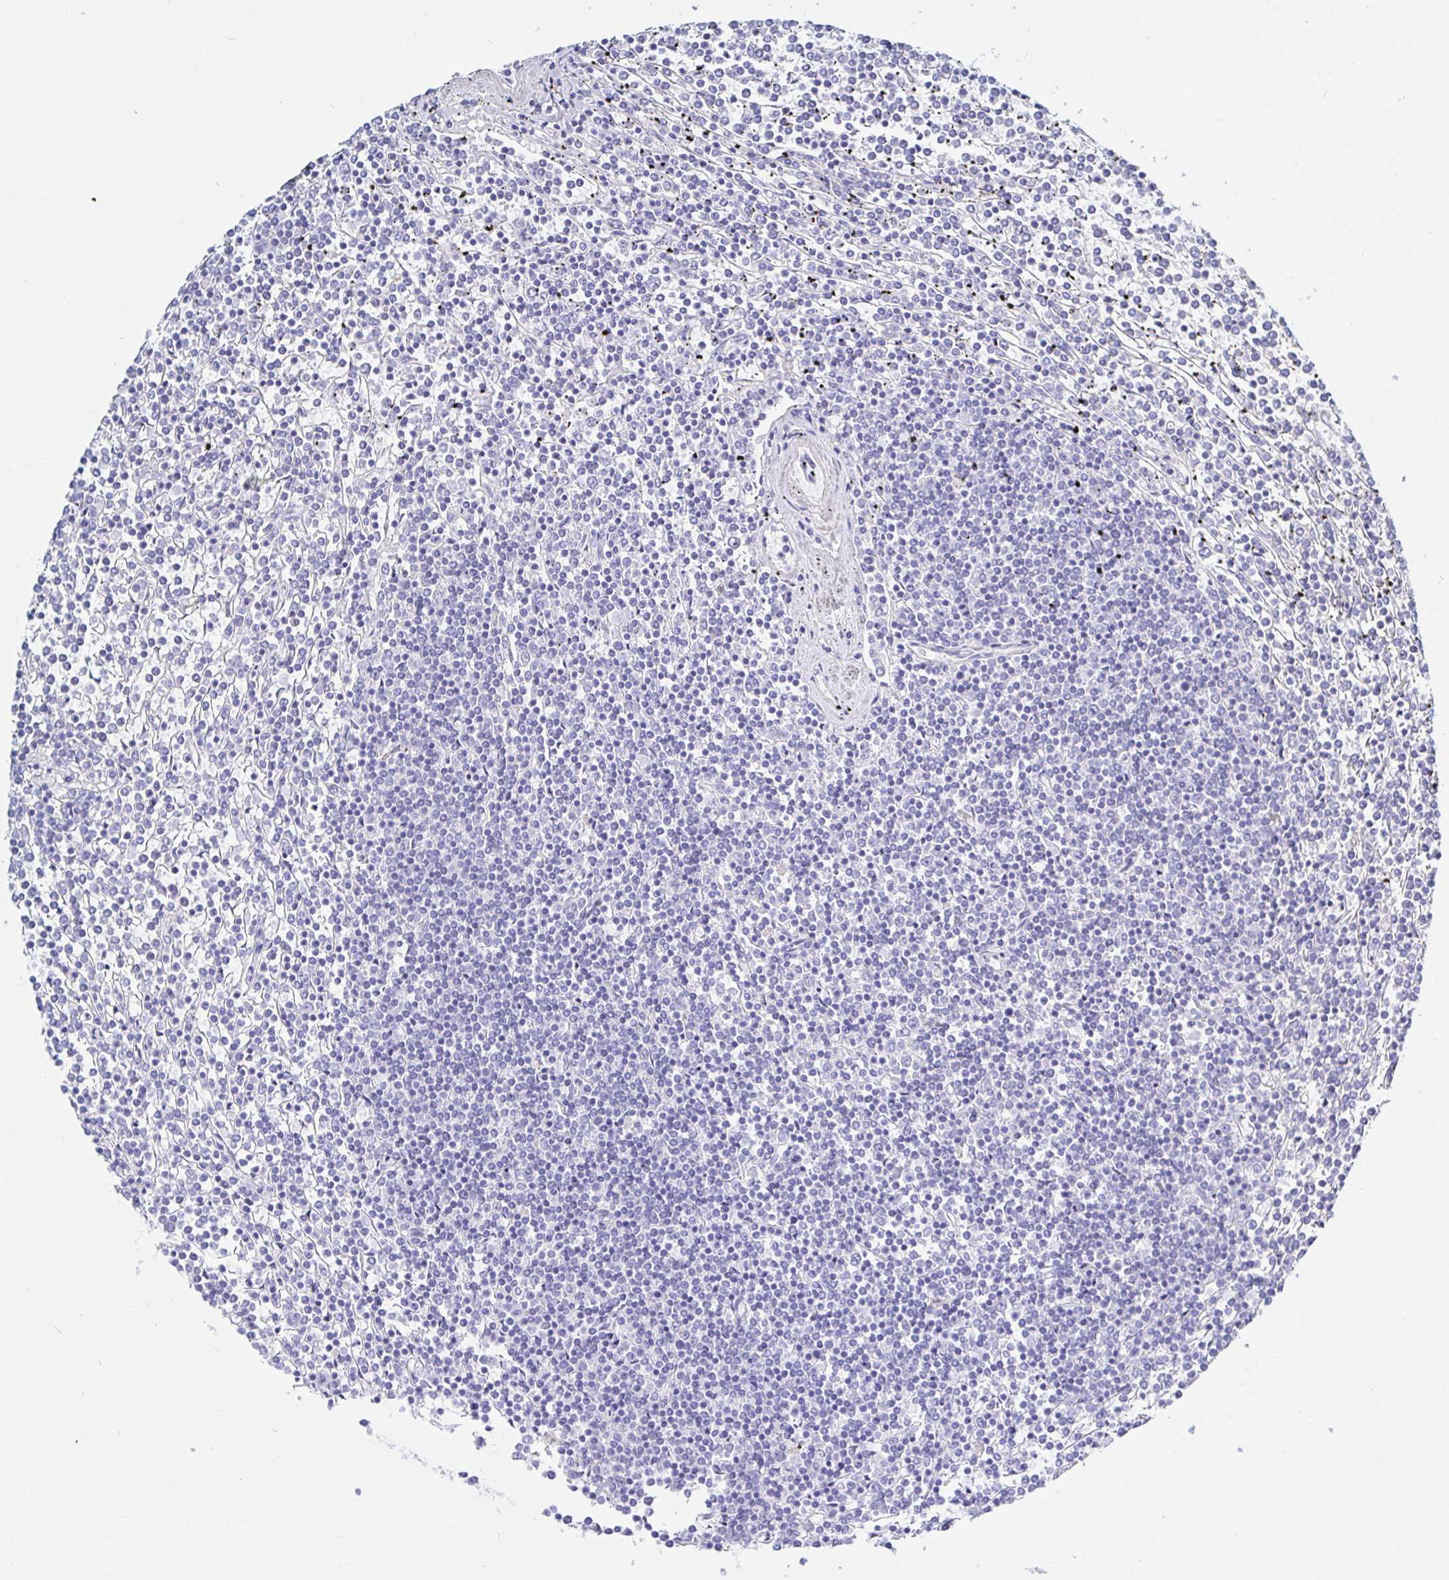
{"staining": {"intensity": "negative", "quantity": "none", "location": "none"}, "tissue": "lymphoma", "cell_type": "Tumor cells", "image_type": "cancer", "snomed": [{"axis": "morphology", "description": "Malignant lymphoma, non-Hodgkin's type, Low grade"}, {"axis": "topography", "description": "Spleen"}], "caption": "Lymphoma stained for a protein using immunohistochemistry (IHC) shows no staining tumor cells.", "gene": "KCNH6", "patient": {"sex": "female", "age": 19}}